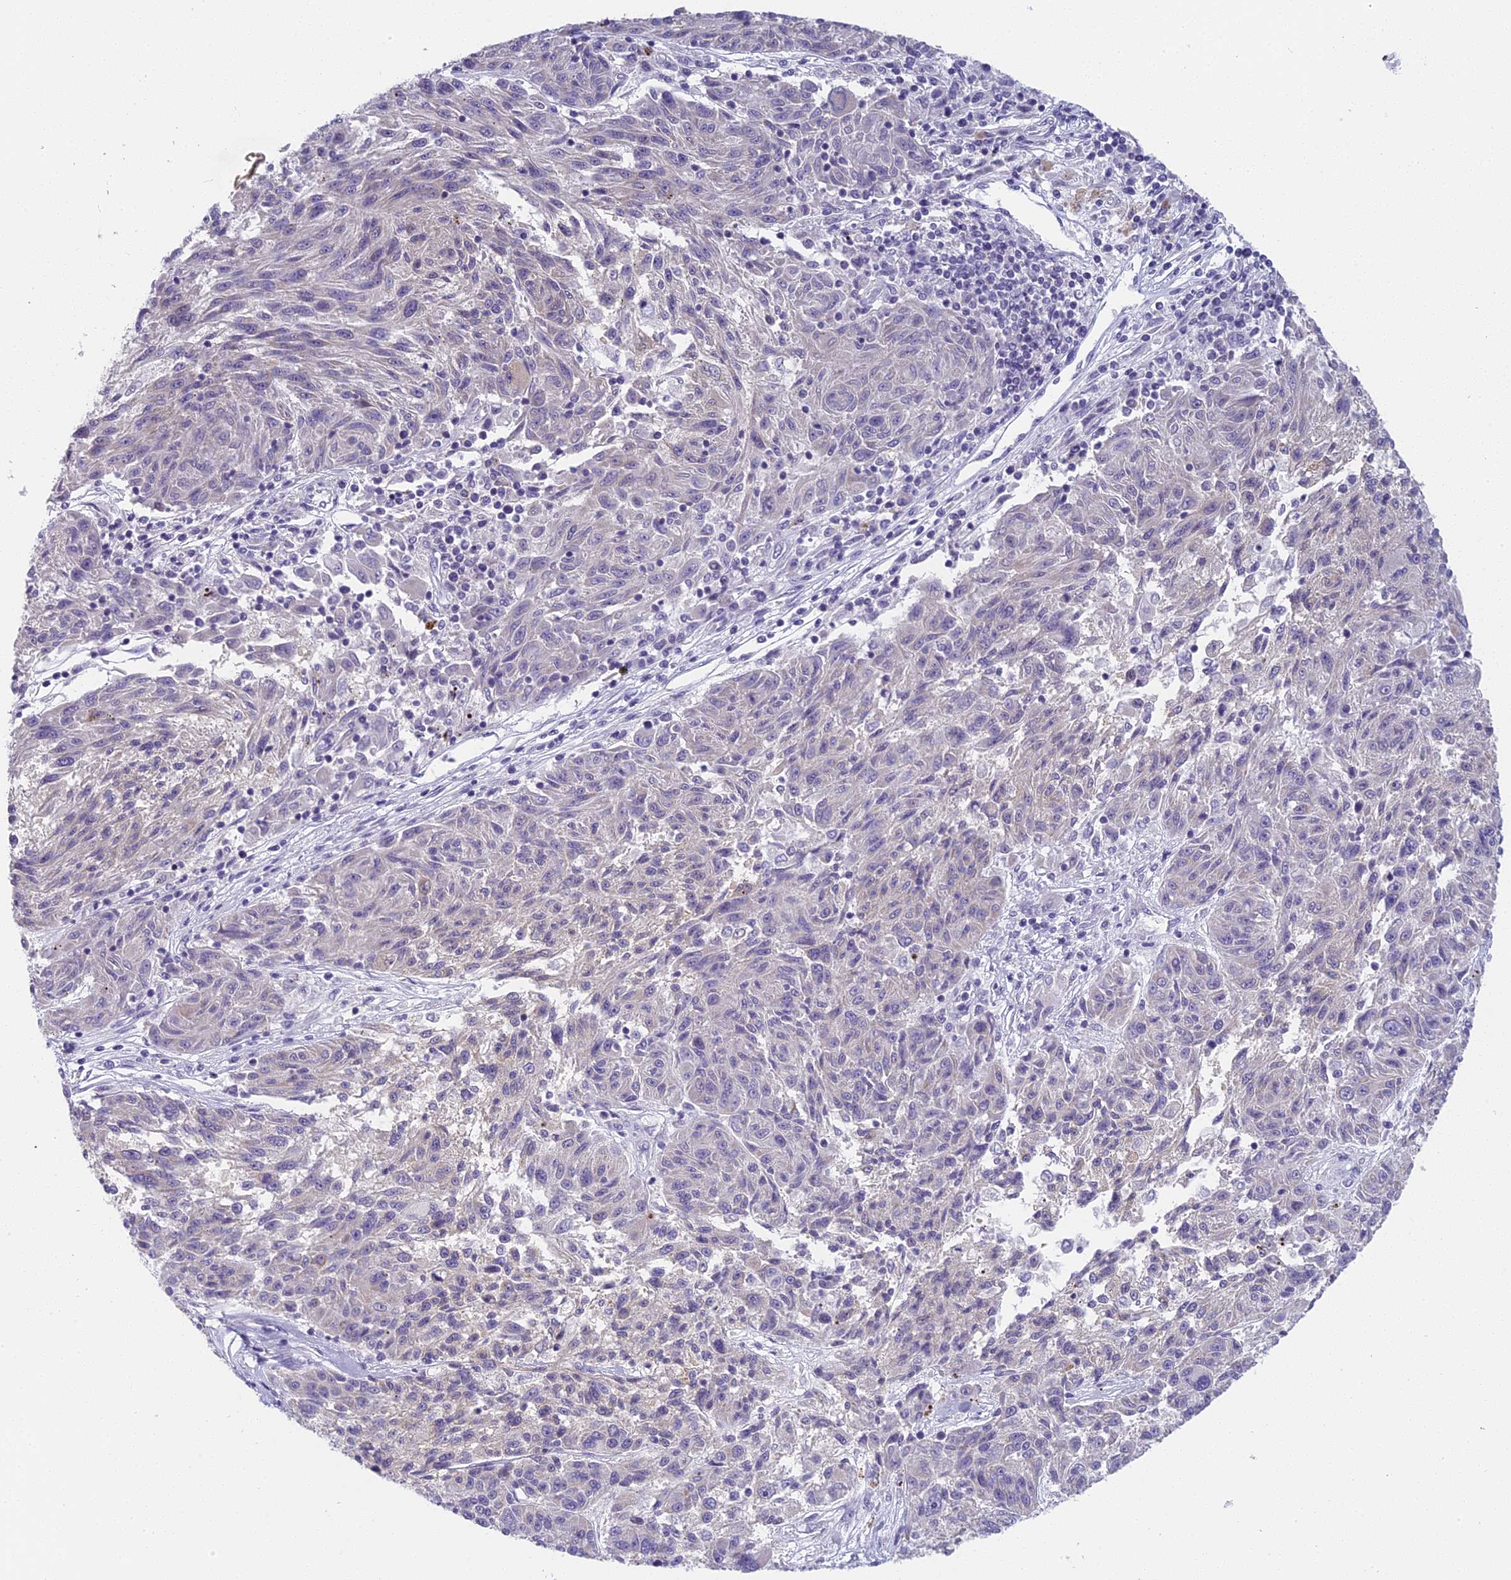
{"staining": {"intensity": "negative", "quantity": "none", "location": "none"}, "tissue": "melanoma", "cell_type": "Tumor cells", "image_type": "cancer", "snomed": [{"axis": "morphology", "description": "Malignant melanoma, NOS"}, {"axis": "topography", "description": "Skin"}], "caption": "Tumor cells are negative for protein expression in human malignant melanoma.", "gene": "ARHGEF37", "patient": {"sex": "male", "age": 53}}